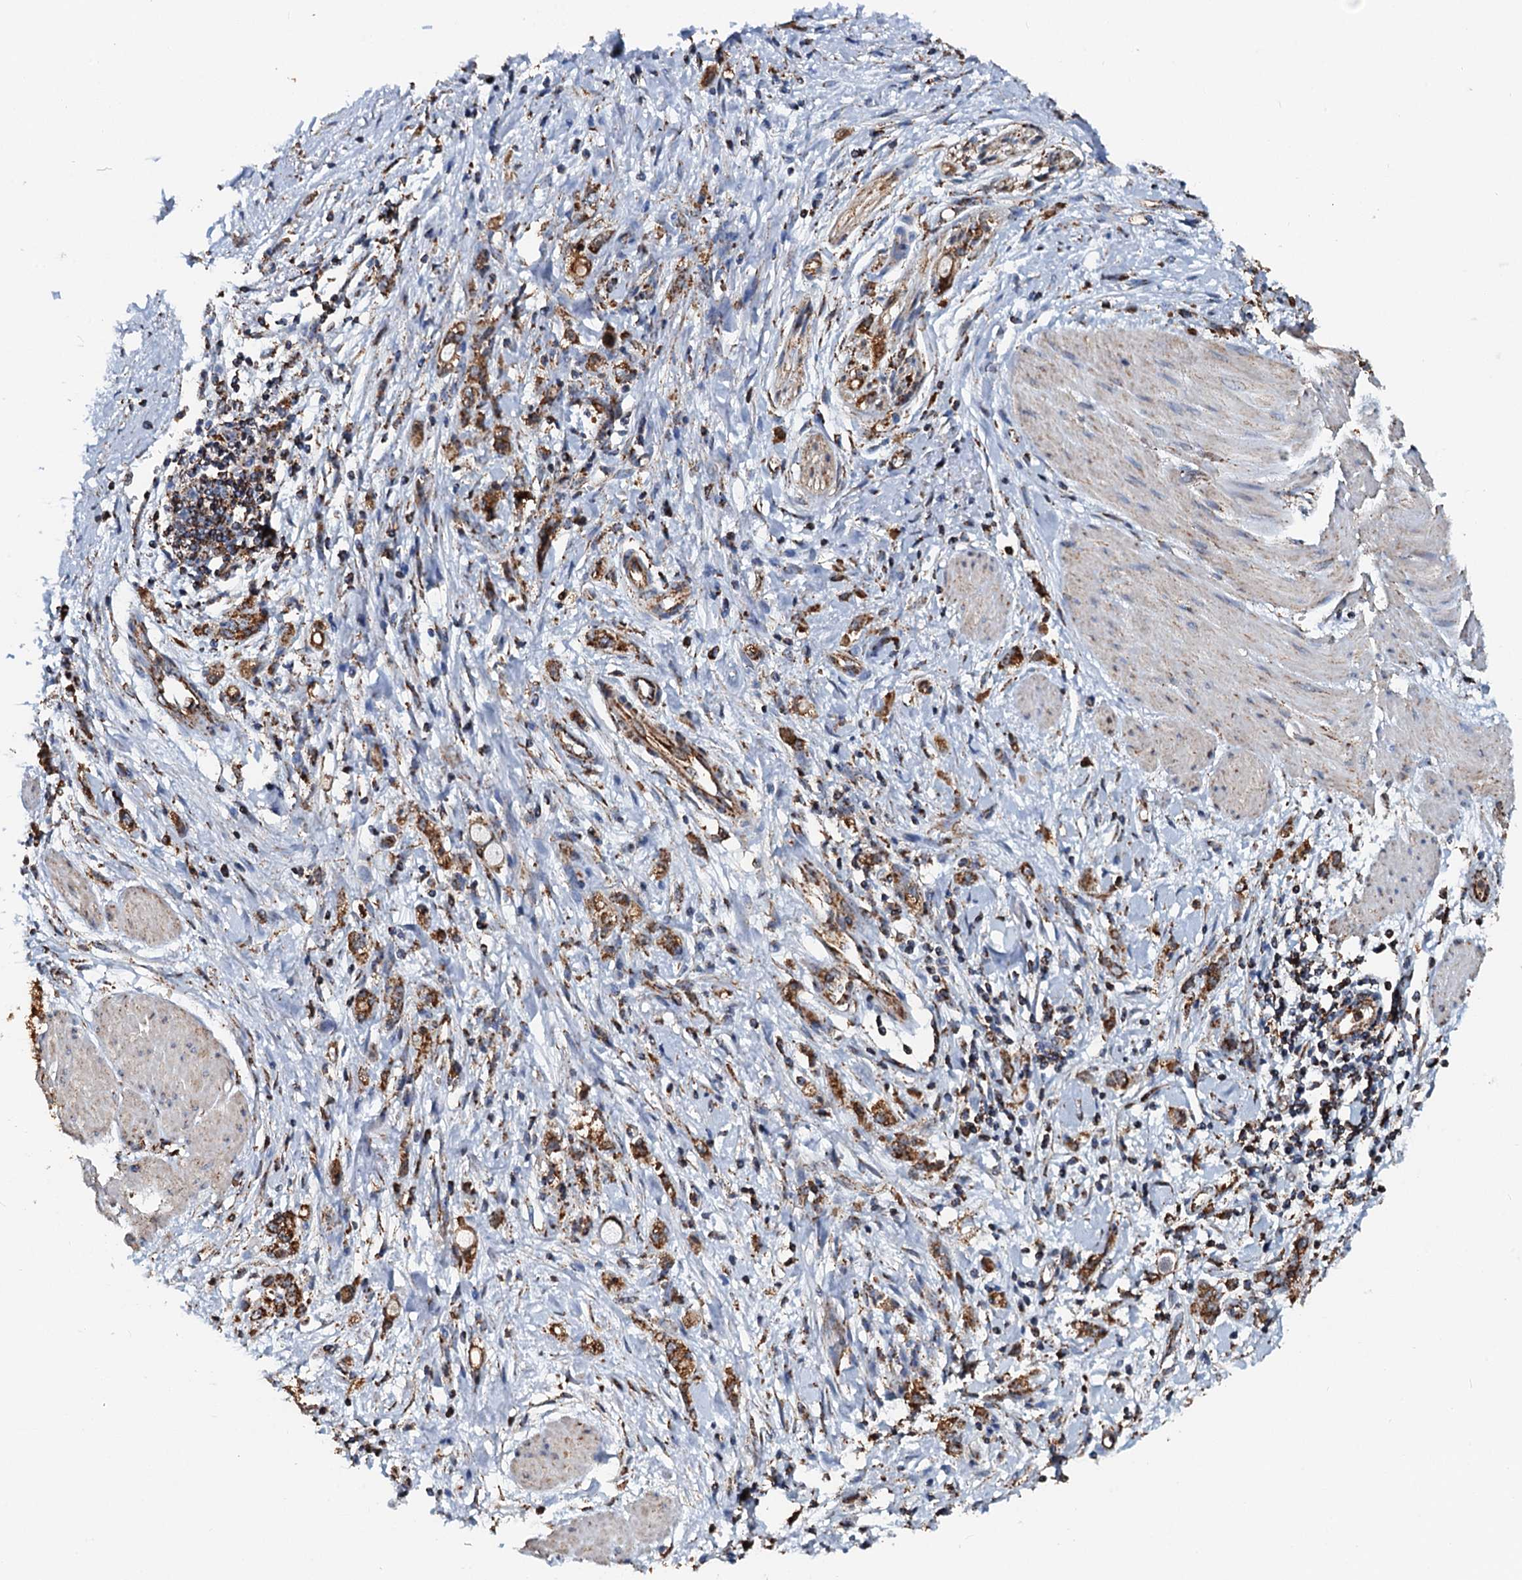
{"staining": {"intensity": "strong", "quantity": ">75%", "location": "cytoplasmic/membranous"}, "tissue": "stomach cancer", "cell_type": "Tumor cells", "image_type": "cancer", "snomed": [{"axis": "morphology", "description": "Adenocarcinoma, NOS"}, {"axis": "topography", "description": "Stomach"}], "caption": "IHC (DAB (3,3'-diaminobenzidine)) staining of stomach adenocarcinoma exhibits strong cytoplasmic/membranous protein expression in about >75% of tumor cells. (Brightfield microscopy of DAB IHC at high magnification).", "gene": "AAGAB", "patient": {"sex": "female", "age": 76}}